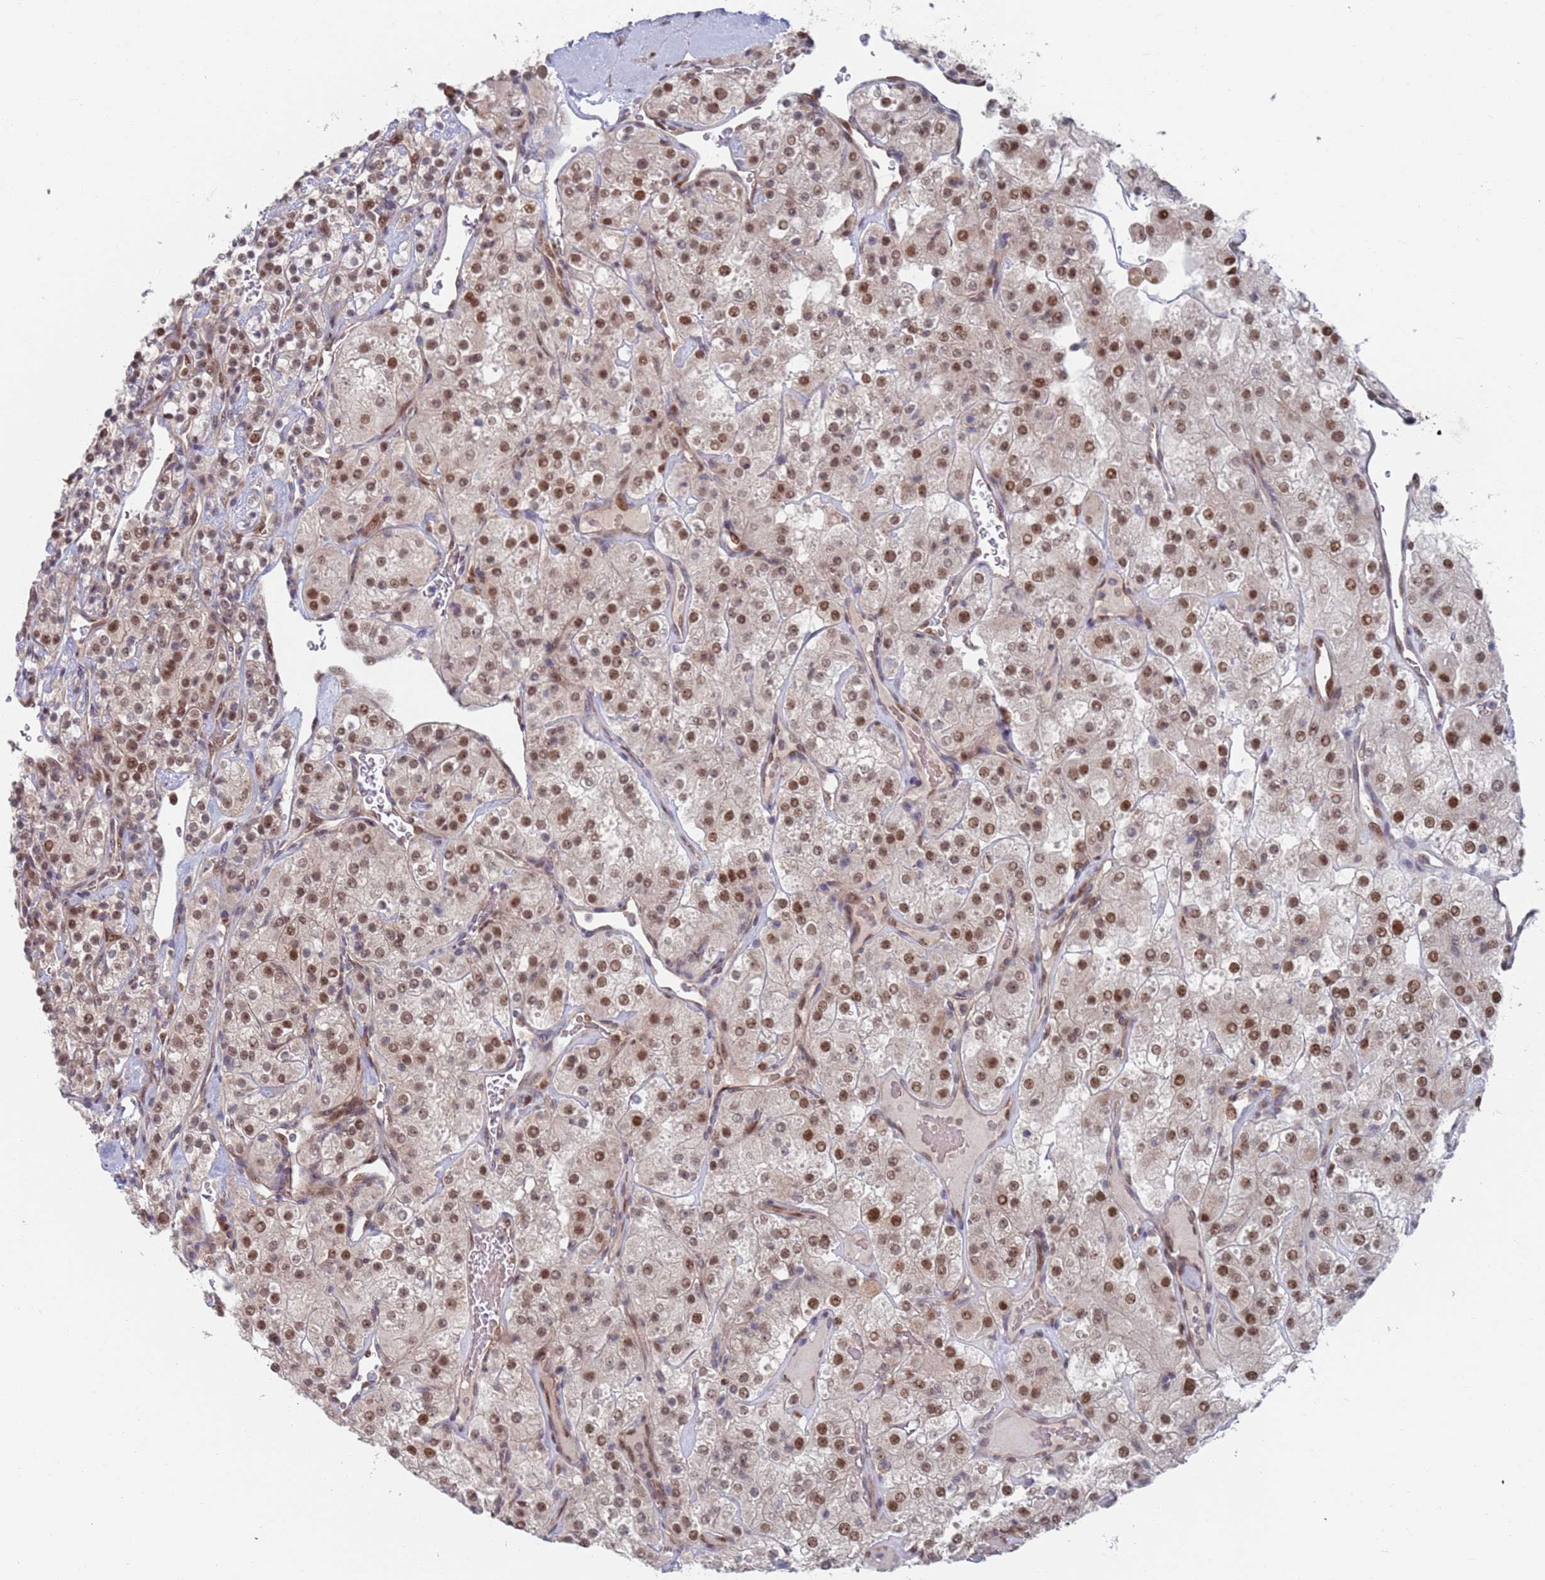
{"staining": {"intensity": "moderate", "quantity": ">75%", "location": "nuclear"}, "tissue": "renal cancer", "cell_type": "Tumor cells", "image_type": "cancer", "snomed": [{"axis": "morphology", "description": "Adenocarcinoma, NOS"}, {"axis": "topography", "description": "Kidney"}], "caption": "A high-resolution histopathology image shows immunohistochemistry (IHC) staining of renal adenocarcinoma, which shows moderate nuclear expression in about >75% of tumor cells.", "gene": "RPP25", "patient": {"sex": "male", "age": 77}}